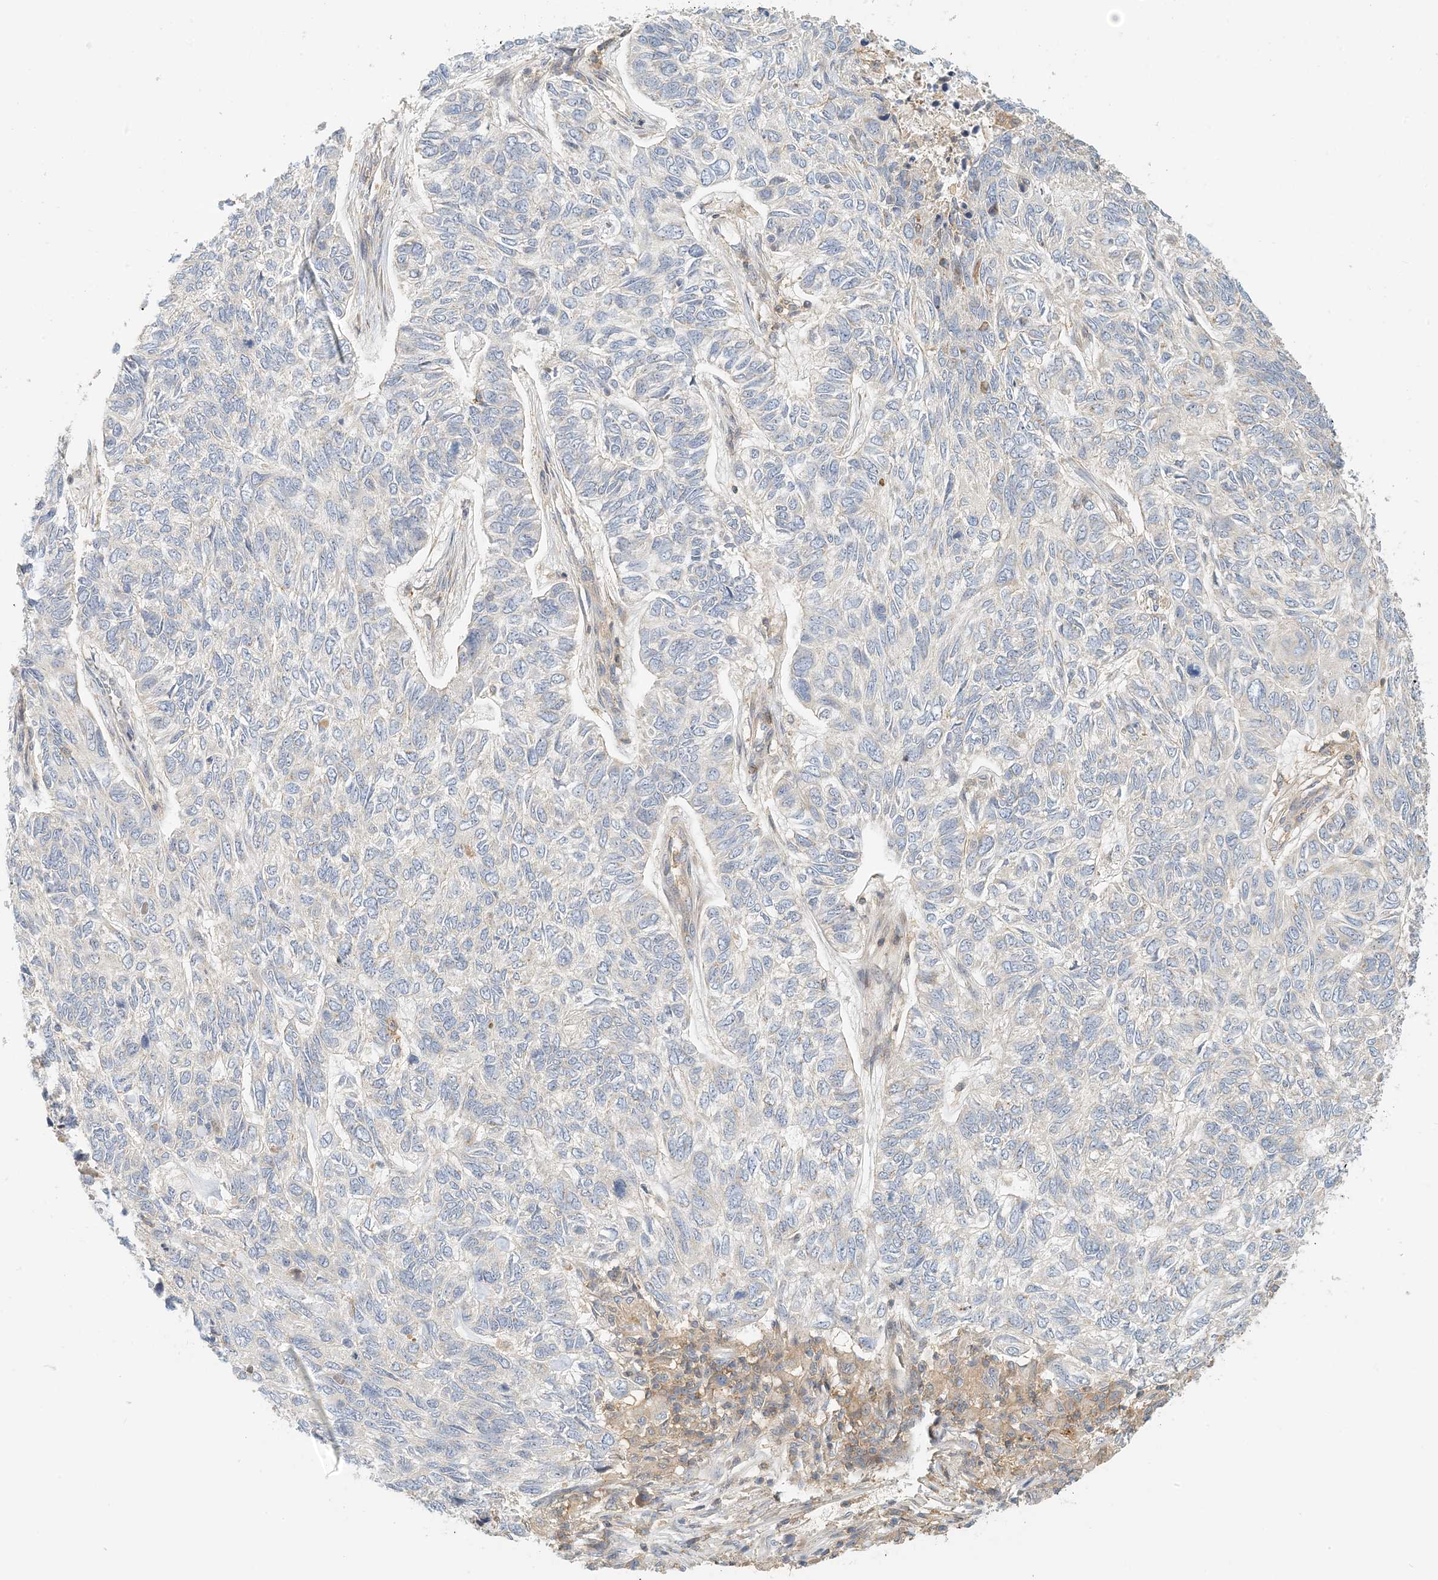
{"staining": {"intensity": "negative", "quantity": "none", "location": "none"}, "tissue": "skin cancer", "cell_type": "Tumor cells", "image_type": "cancer", "snomed": [{"axis": "morphology", "description": "Basal cell carcinoma"}, {"axis": "topography", "description": "Skin"}], "caption": "IHC of human basal cell carcinoma (skin) shows no expression in tumor cells. (DAB (3,3'-diaminobenzidine) IHC with hematoxylin counter stain).", "gene": "COLEC11", "patient": {"sex": "female", "age": 65}}